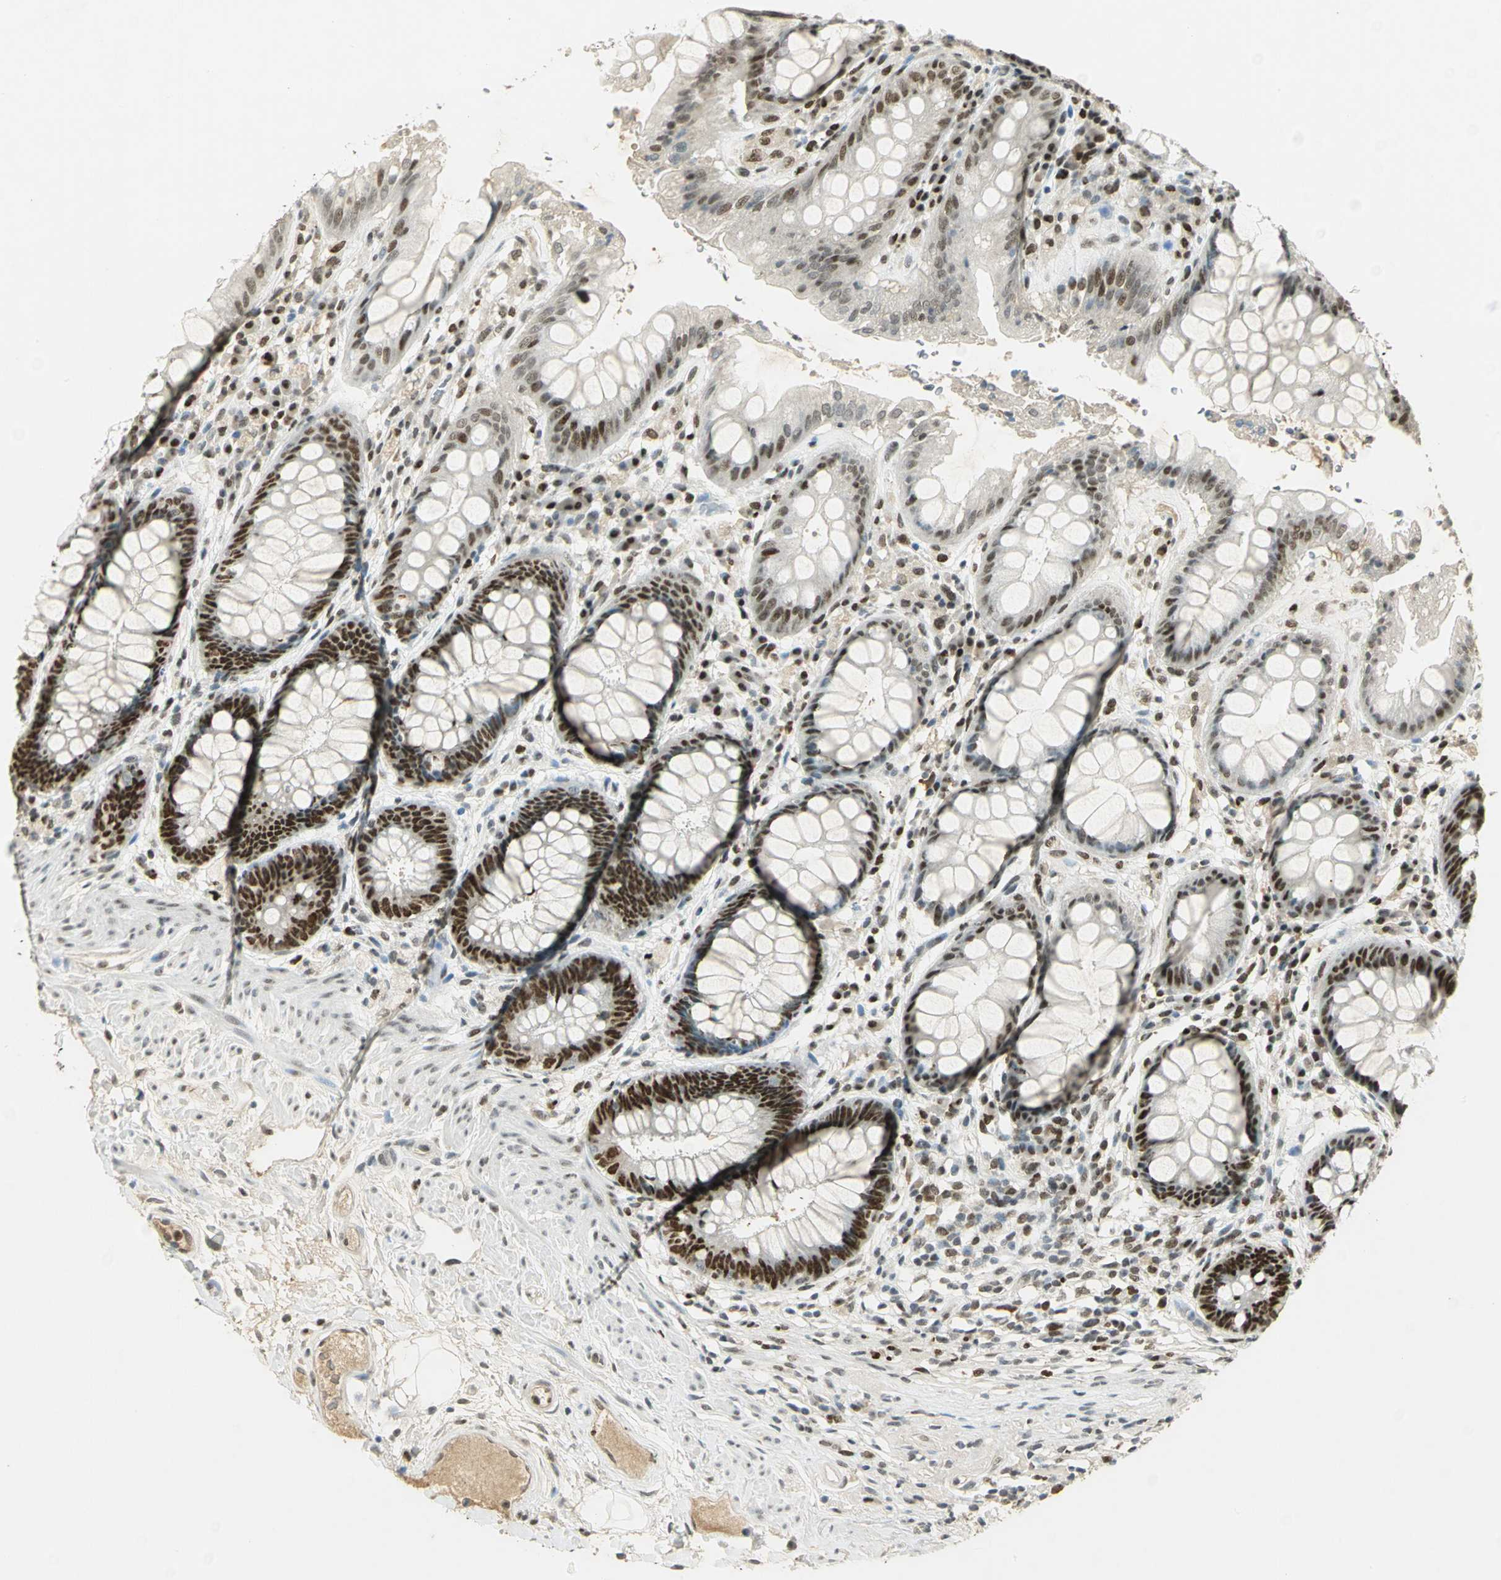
{"staining": {"intensity": "strong", "quantity": ">75%", "location": "nuclear"}, "tissue": "rectum", "cell_type": "Glandular cells", "image_type": "normal", "snomed": [{"axis": "morphology", "description": "Normal tissue, NOS"}, {"axis": "topography", "description": "Rectum"}], "caption": "Benign rectum was stained to show a protein in brown. There is high levels of strong nuclear staining in about >75% of glandular cells. (IHC, brightfield microscopy, high magnification).", "gene": "AK6", "patient": {"sex": "female", "age": 46}}